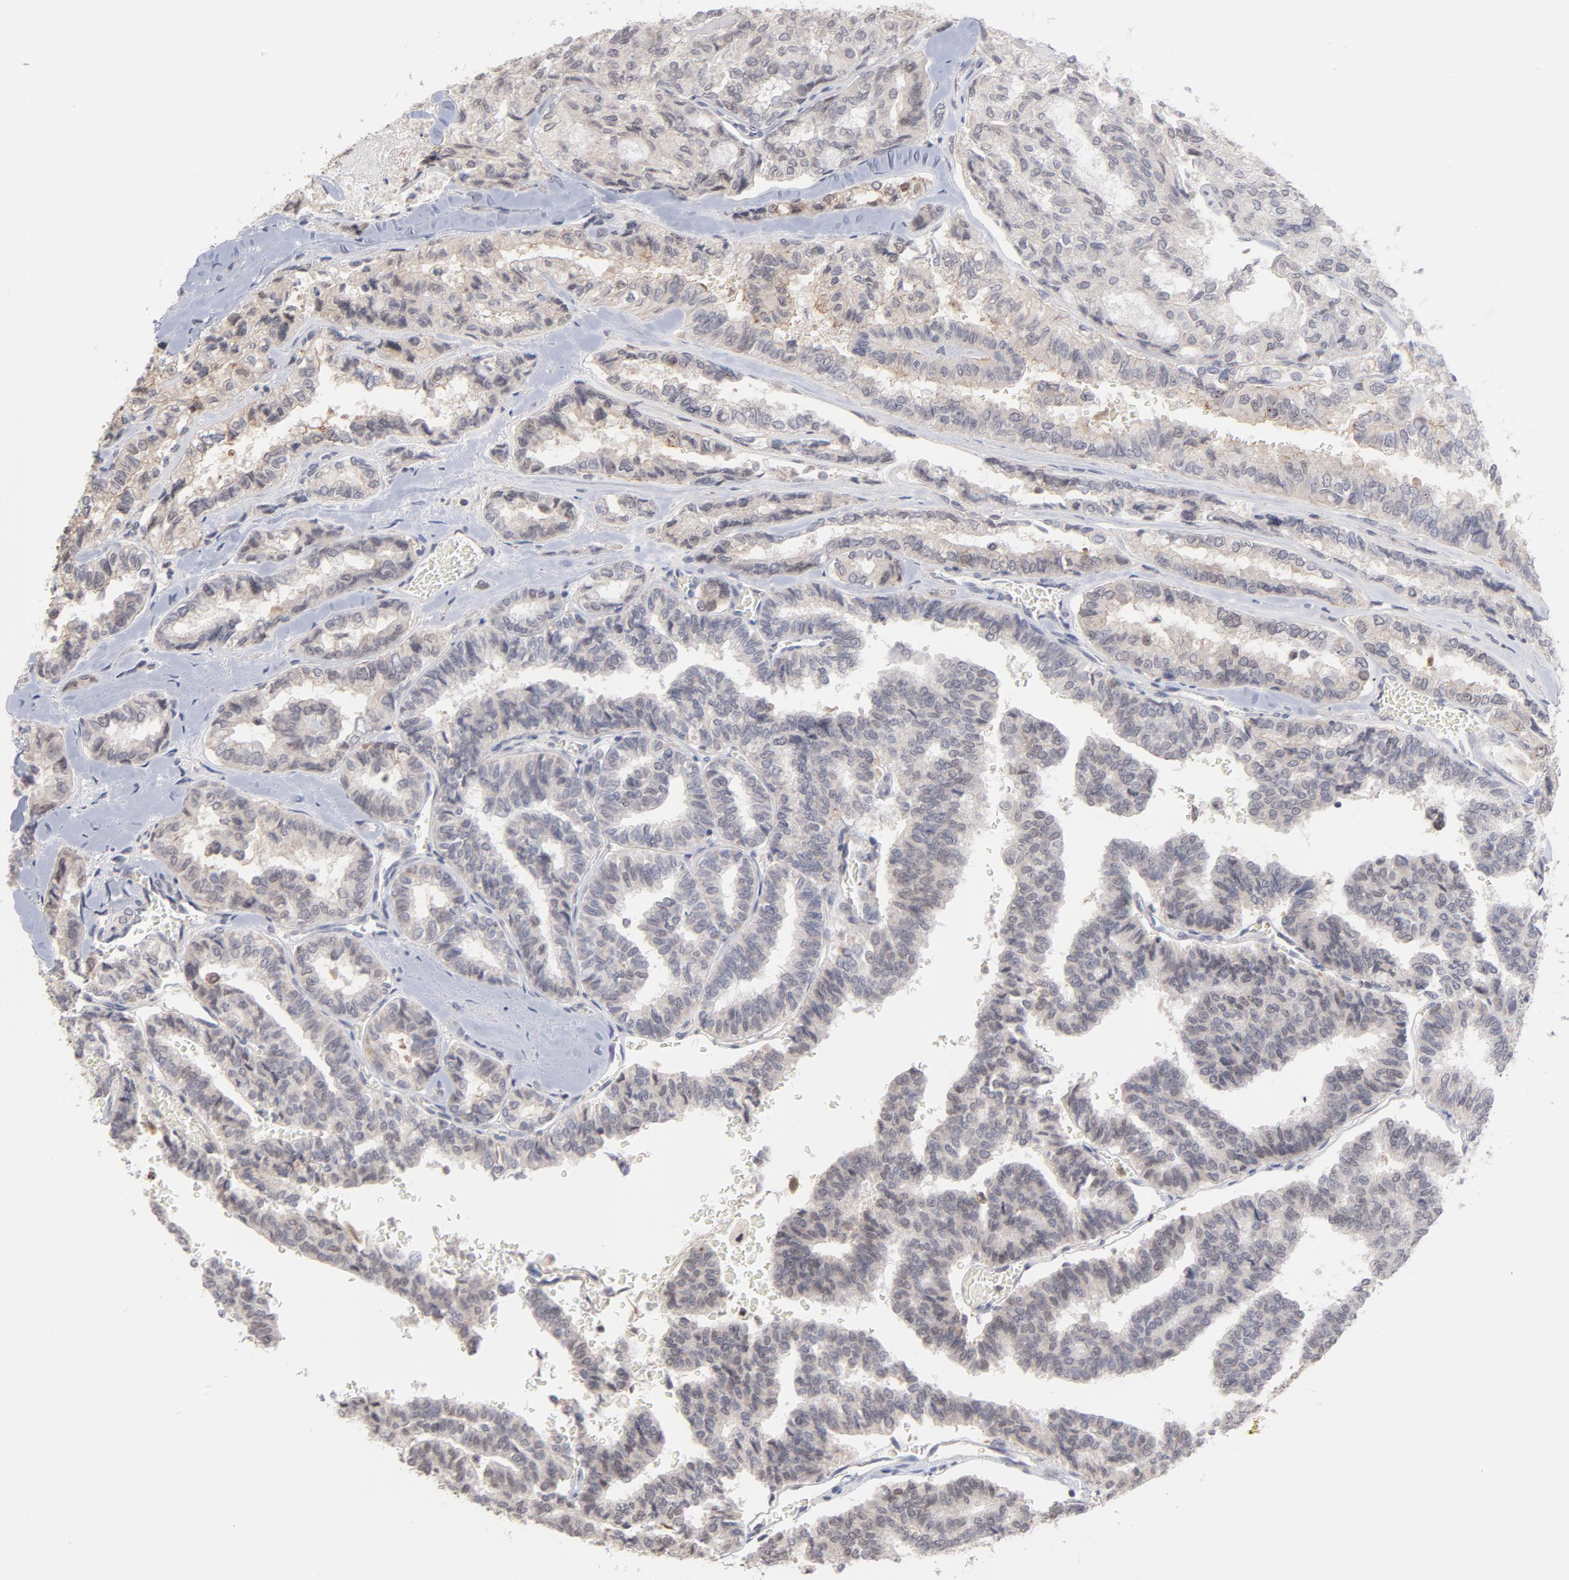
{"staining": {"intensity": "negative", "quantity": "none", "location": "none"}, "tissue": "thyroid cancer", "cell_type": "Tumor cells", "image_type": "cancer", "snomed": [{"axis": "morphology", "description": "Papillary adenocarcinoma, NOS"}, {"axis": "topography", "description": "Thyroid gland"}], "caption": "This is an IHC image of human thyroid cancer. There is no positivity in tumor cells.", "gene": "OAS1", "patient": {"sex": "female", "age": 35}}